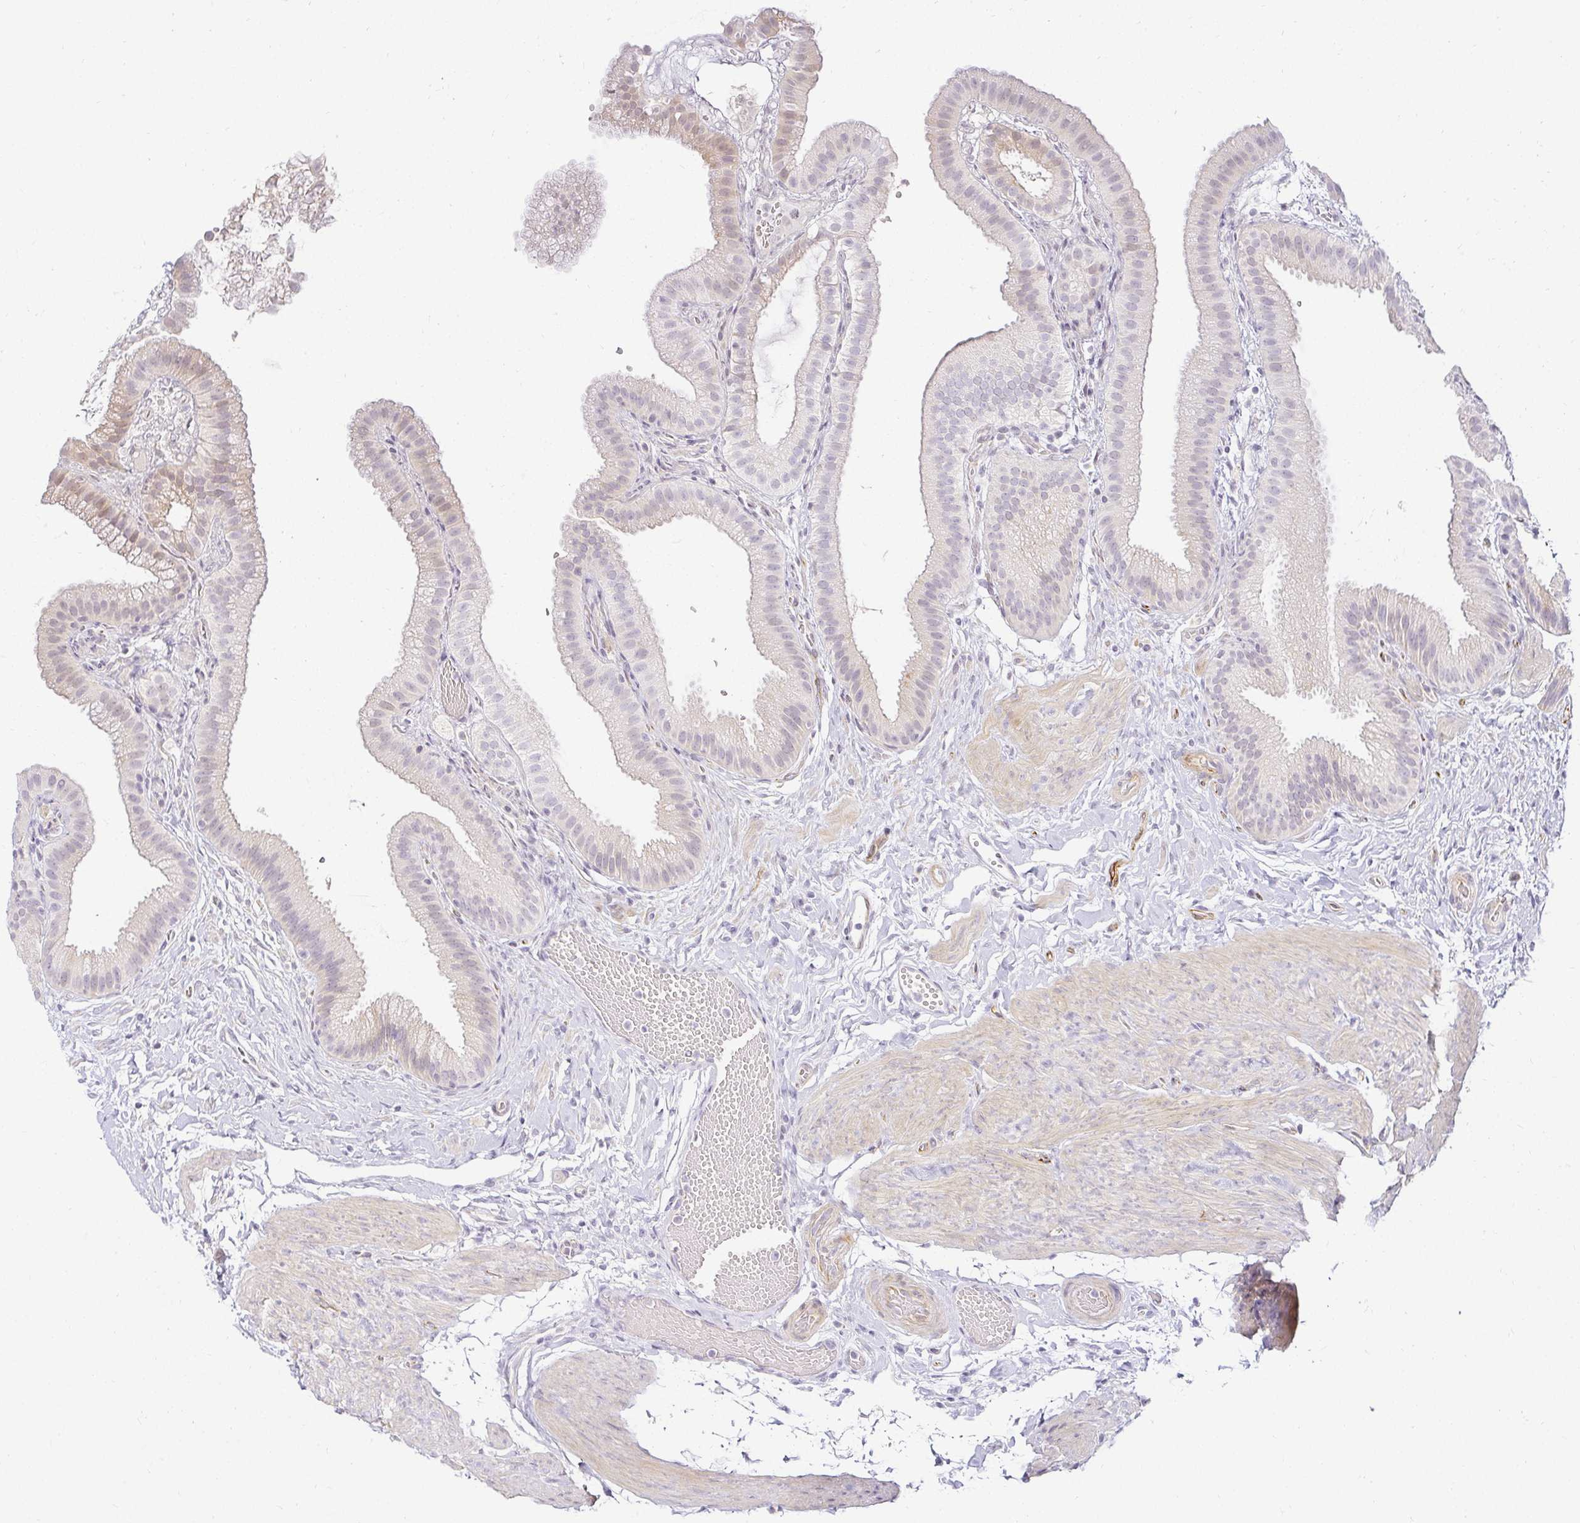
{"staining": {"intensity": "negative", "quantity": "none", "location": "none"}, "tissue": "gallbladder", "cell_type": "Glandular cells", "image_type": "normal", "snomed": [{"axis": "morphology", "description": "Normal tissue, NOS"}, {"axis": "topography", "description": "Gallbladder"}], "caption": "This is an IHC micrograph of benign gallbladder. There is no staining in glandular cells.", "gene": "ACAN", "patient": {"sex": "female", "age": 63}}